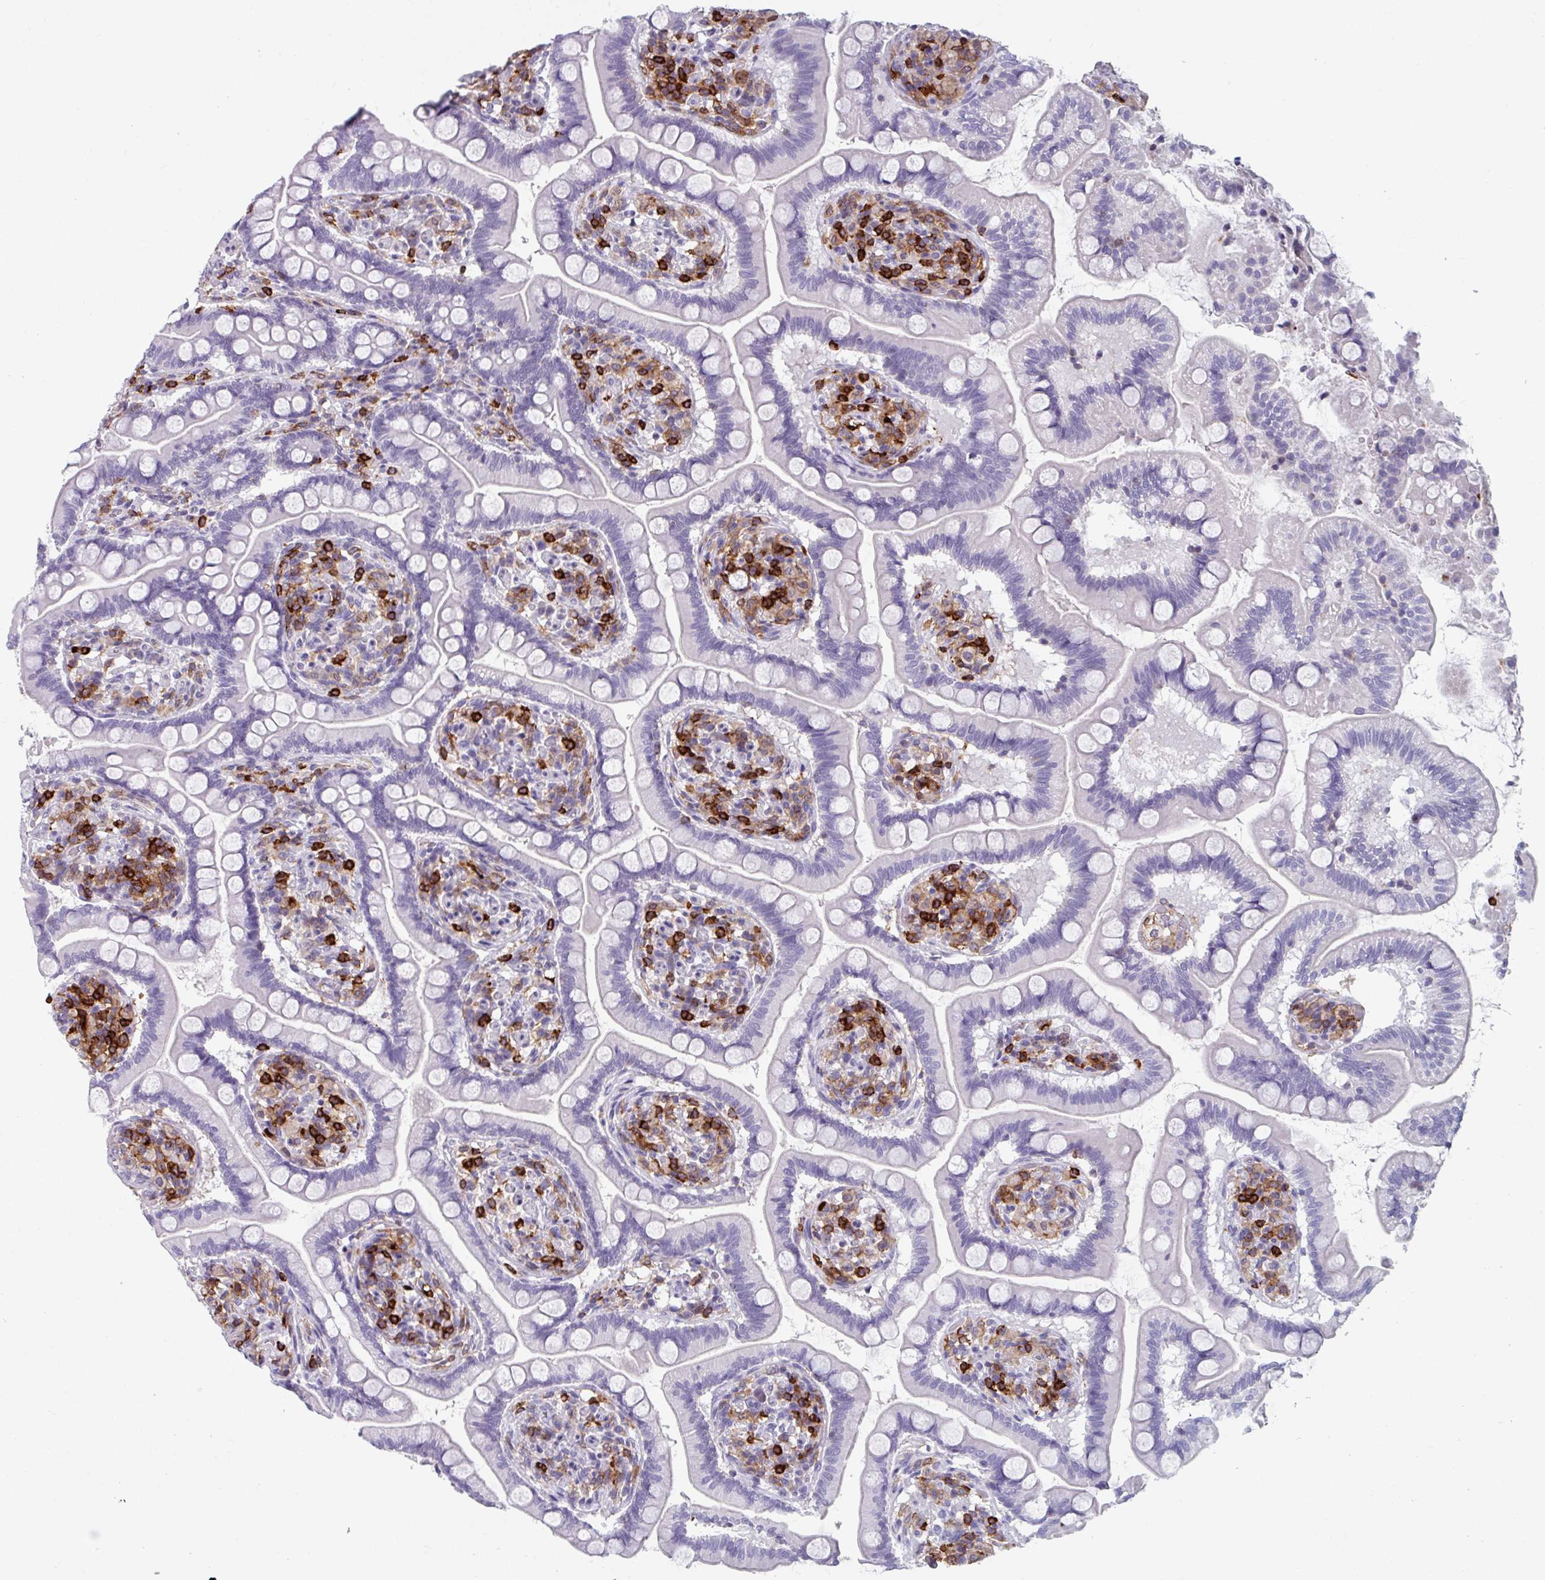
{"staining": {"intensity": "negative", "quantity": "none", "location": "none"}, "tissue": "small intestine", "cell_type": "Glandular cells", "image_type": "normal", "snomed": [{"axis": "morphology", "description": "Normal tissue, NOS"}, {"axis": "topography", "description": "Small intestine"}], "caption": "A histopathology image of human small intestine is negative for staining in glandular cells.", "gene": "EXOSC5", "patient": {"sex": "female", "age": 64}}